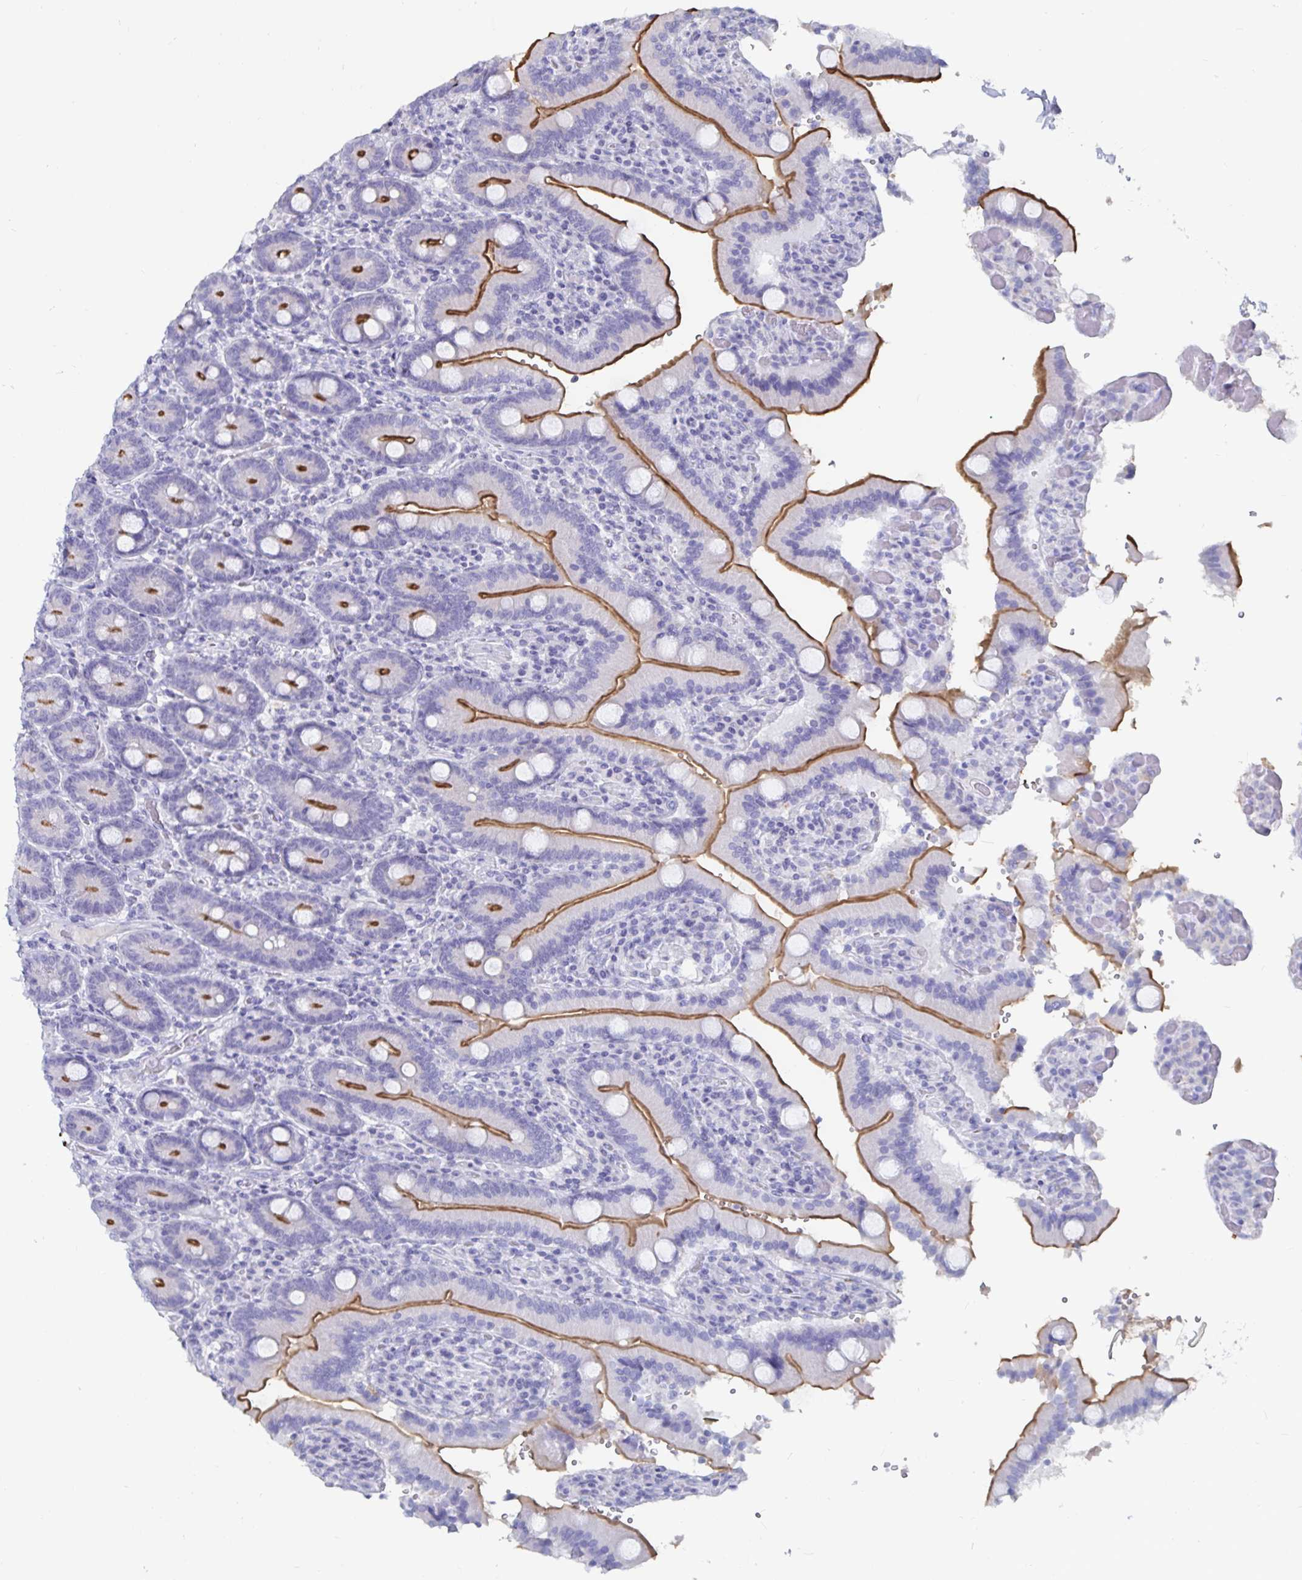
{"staining": {"intensity": "moderate", "quantity": ">75%", "location": "cytoplasmic/membranous"}, "tissue": "duodenum", "cell_type": "Glandular cells", "image_type": "normal", "snomed": [{"axis": "morphology", "description": "Normal tissue, NOS"}, {"axis": "topography", "description": "Duodenum"}], "caption": "This is a histology image of immunohistochemistry staining of unremarkable duodenum, which shows moderate expression in the cytoplasmic/membranous of glandular cells.", "gene": "CFAP69", "patient": {"sex": "female", "age": 62}}